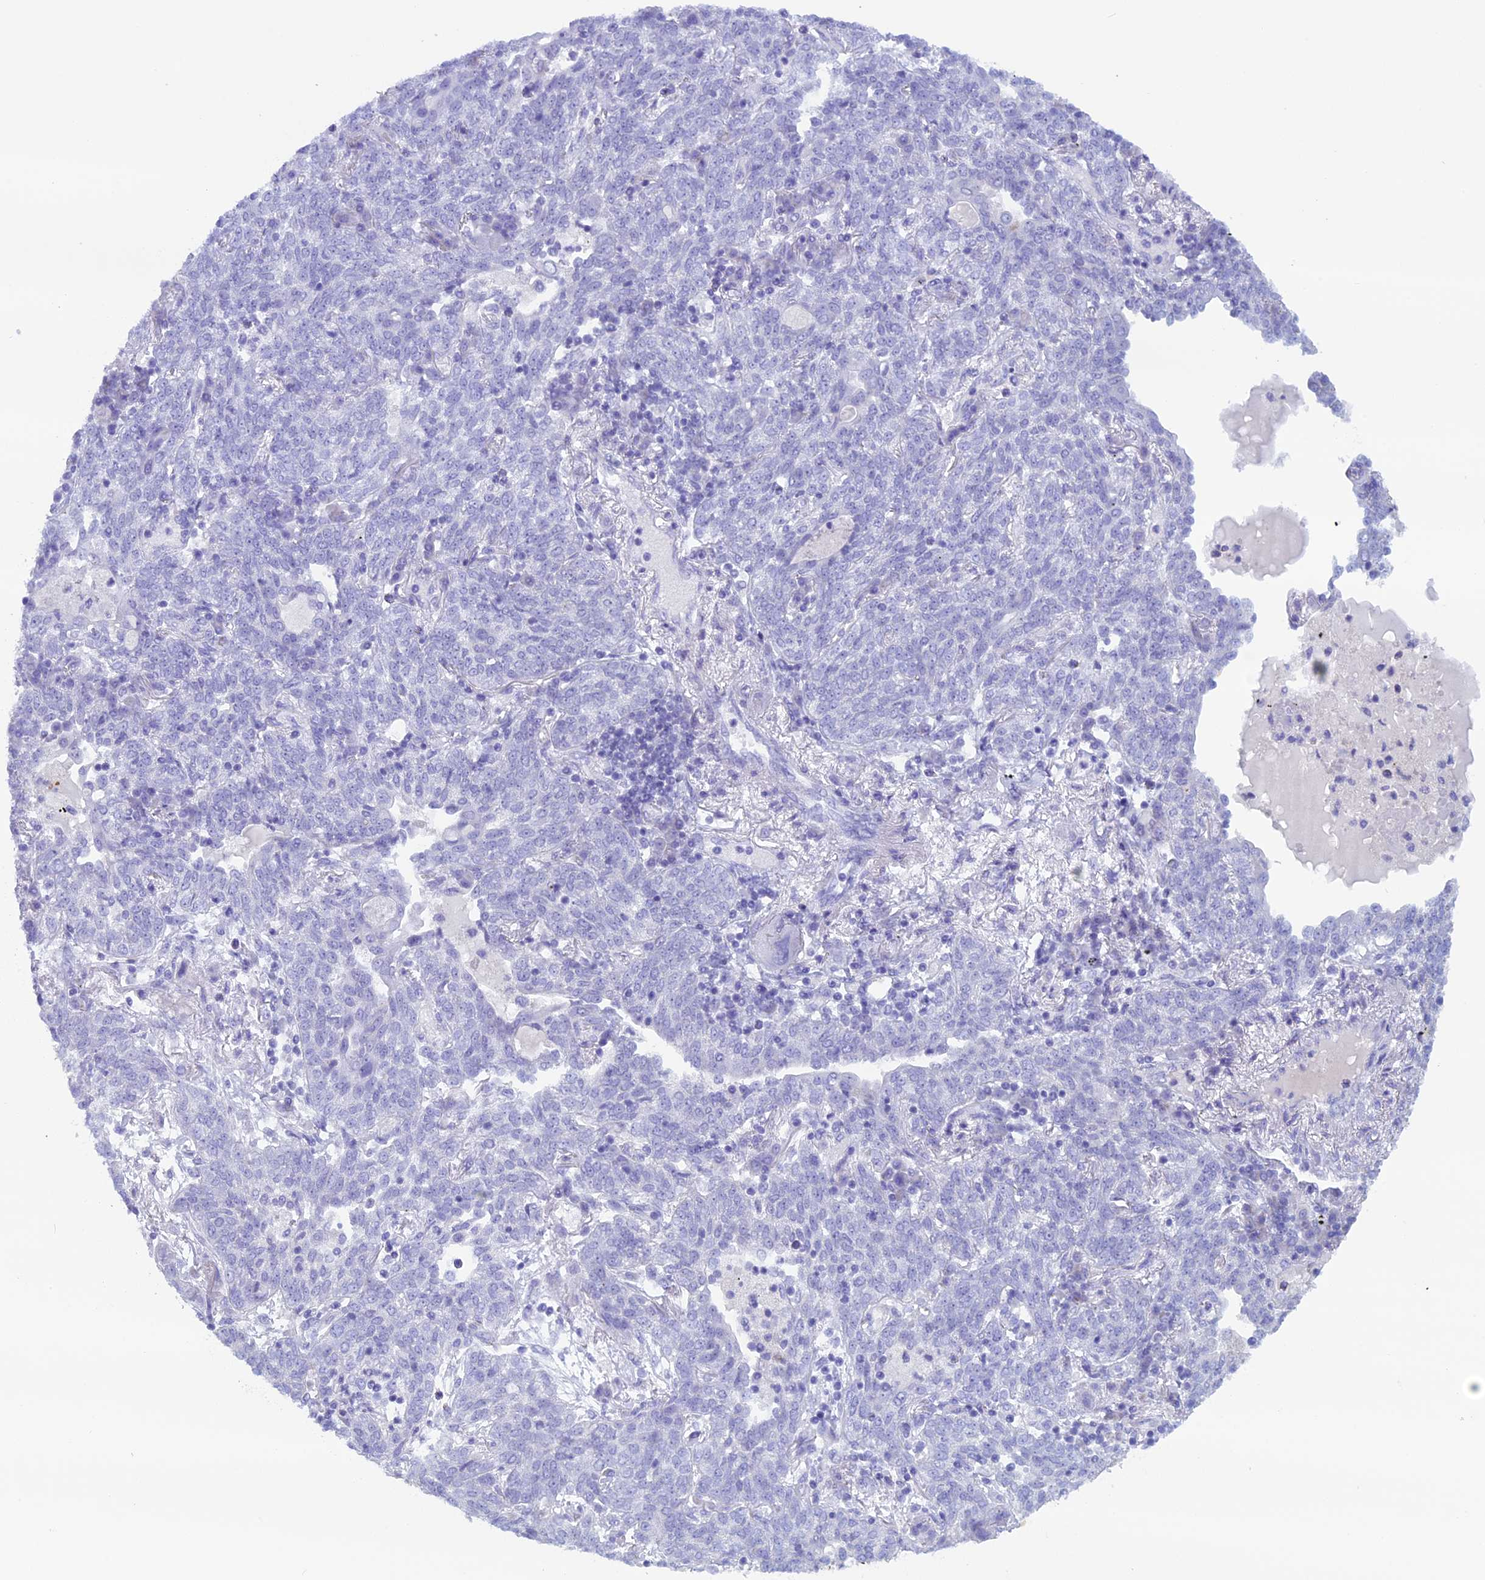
{"staining": {"intensity": "negative", "quantity": "none", "location": "none"}, "tissue": "lung cancer", "cell_type": "Tumor cells", "image_type": "cancer", "snomed": [{"axis": "morphology", "description": "Squamous cell carcinoma, NOS"}, {"axis": "topography", "description": "Lung"}], "caption": "Tumor cells are negative for protein expression in human lung cancer (squamous cell carcinoma).", "gene": "ZNF563", "patient": {"sex": "female", "age": 70}}